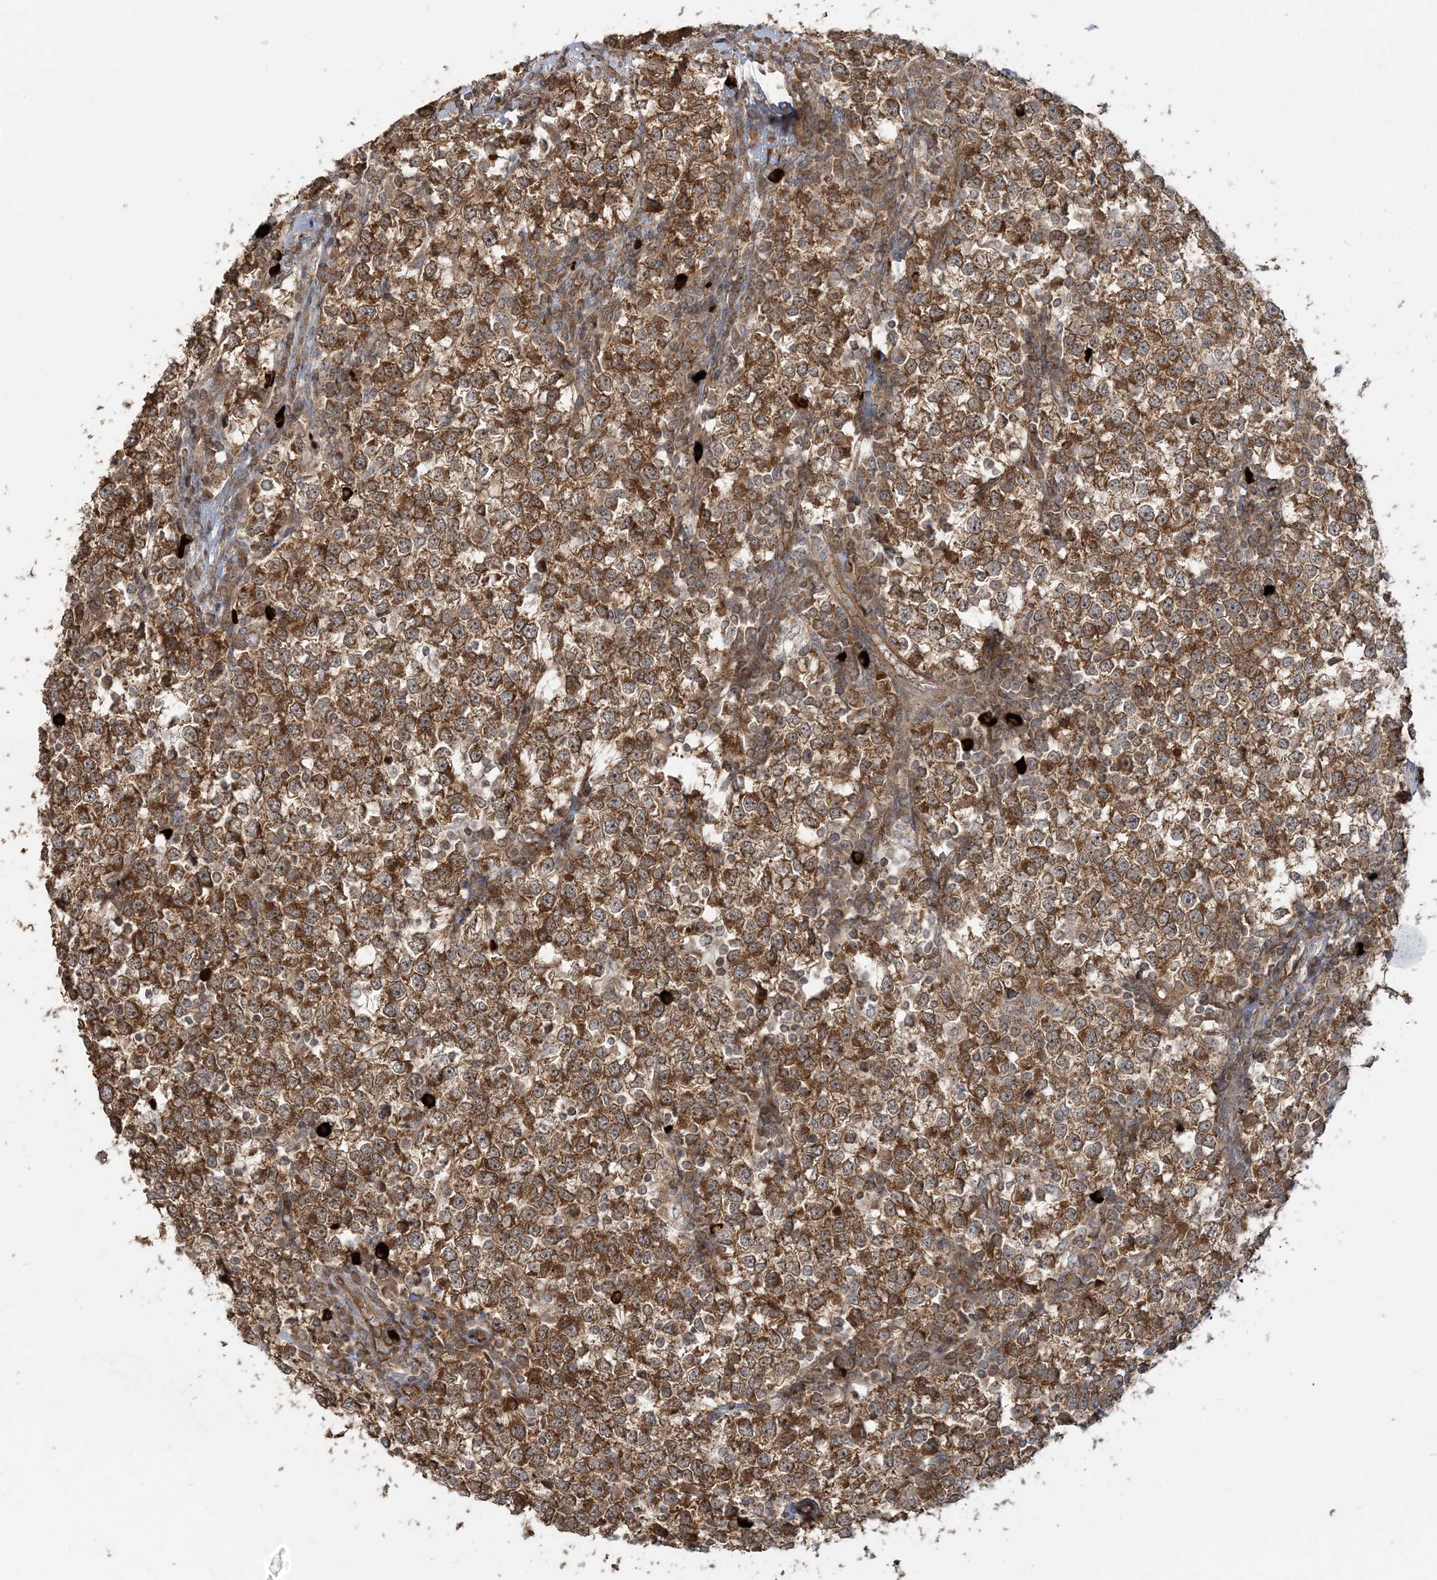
{"staining": {"intensity": "moderate", "quantity": ">75%", "location": "cytoplasmic/membranous"}, "tissue": "testis cancer", "cell_type": "Tumor cells", "image_type": "cancer", "snomed": [{"axis": "morphology", "description": "Seminoma, NOS"}, {"axis": "topography", "description": "Testis"}], "caption": "Testis cancer tissue demonstrates moderate cytoplasmic/membranous expression in about >75% of tumor cells, visualized by immunohistochemistry.", "gene": "STIM2", "patient": {"sex": "male", "age": 65}}